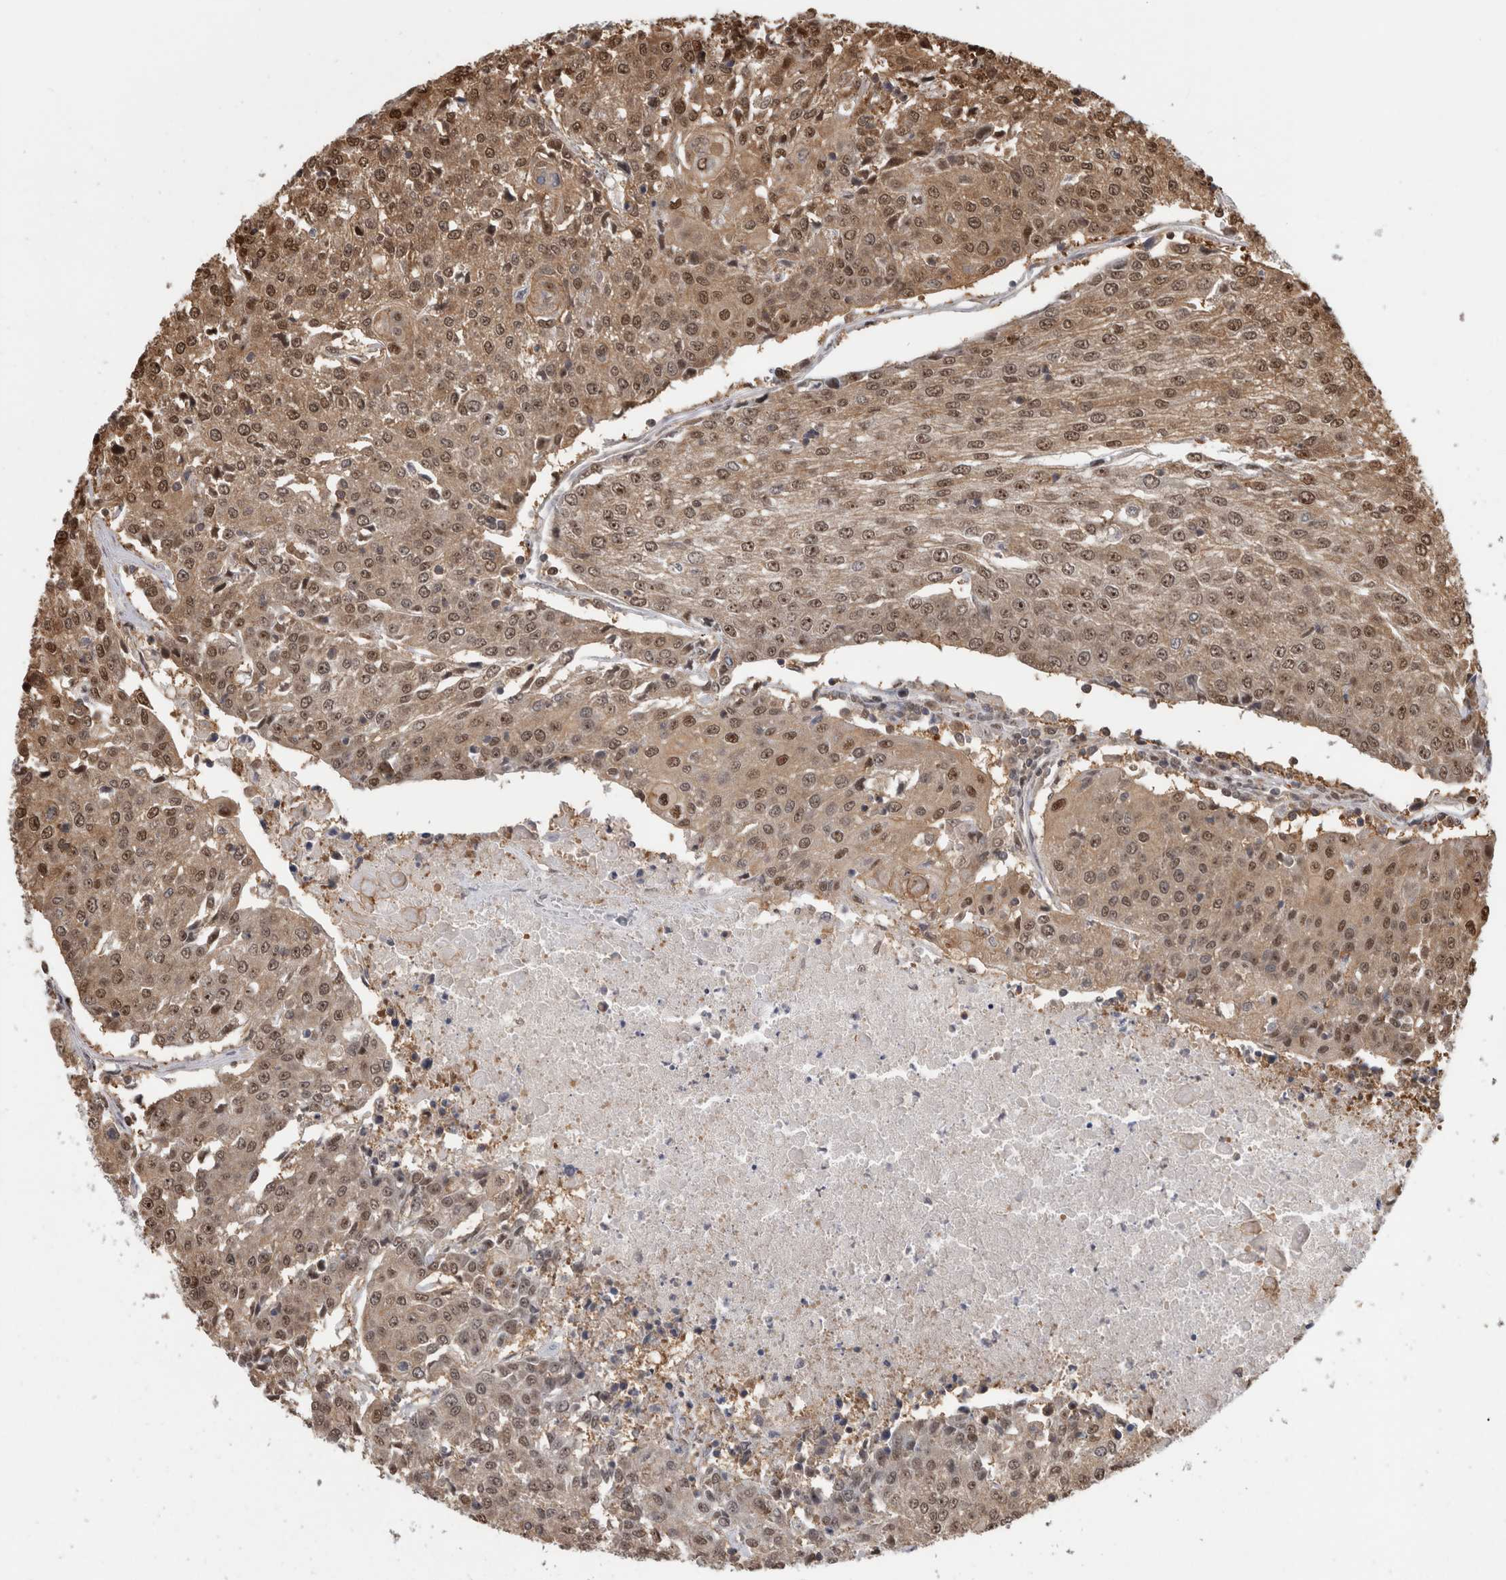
{"staining": {"intensity": "moderate", "quantity": ">75%", "location": "cytoplasmic/membranous,nuclear"}, "tissue": "urothelial cancer", "cell_type": "Tumor cells", "image_type": "cancer", "snomed": [{"axis": "morphology", "description": "Urothelial carcinoma, High grade"}, {"axis": "topography", "description": "Urinary bladder"}], "caption": "The histopathology image reveals immunohistochemical staining of high-grade urothelial carcinoma. There is moderate cytoplasmic/membranous and nuclear positivity is appreciated in about >75% of tumor cells.", "gene": "TDRD7", "patient": {"sex": "female", "age": 85}}